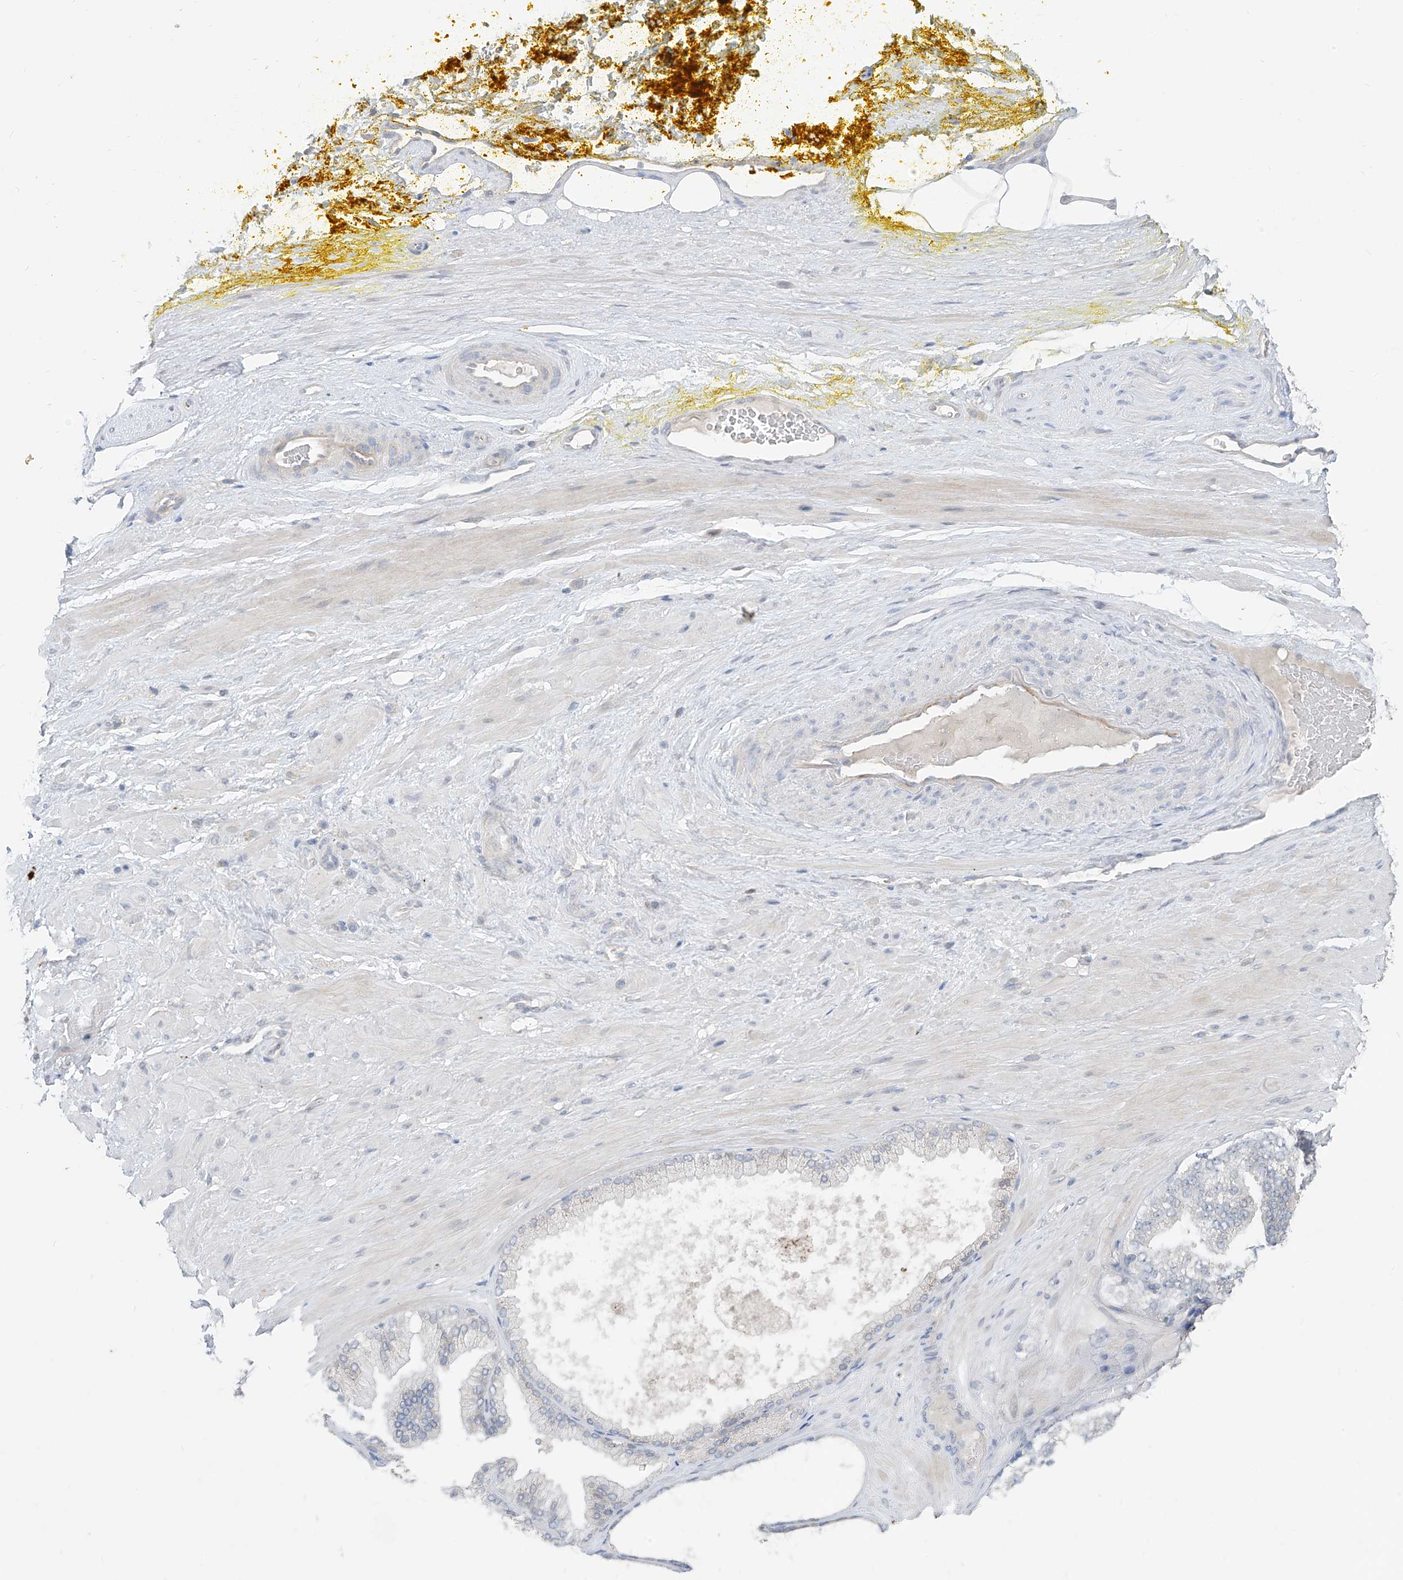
{"staining": {"intensity": "negative", "quantity": "none", "location": "none"}, "tissue": "adipose tissue", "cell_type": "Adipocytes", "image_type": "normal", "snomed": [{"axis": "morphology", "description": "Normal tissue, NOS"}, {"axis": "morphology", "description": "Adenocarcinoma, Low grade"}, {"axis": "topography", "description": "Prostate"}, {"axis": "topography", "description": "Peripheral nerve tissue"}], "caption": "Immunohistochemistry micrograph of unremarkable adipose tissue: adipose tissue stained with DAB (3,3'-diaminobenzidine) shows no significant protein staining in adipocytes. Nuclei are stained in blue.", "gene": "KRTAP25", "patient": {"sex": "male", "age": 63}}